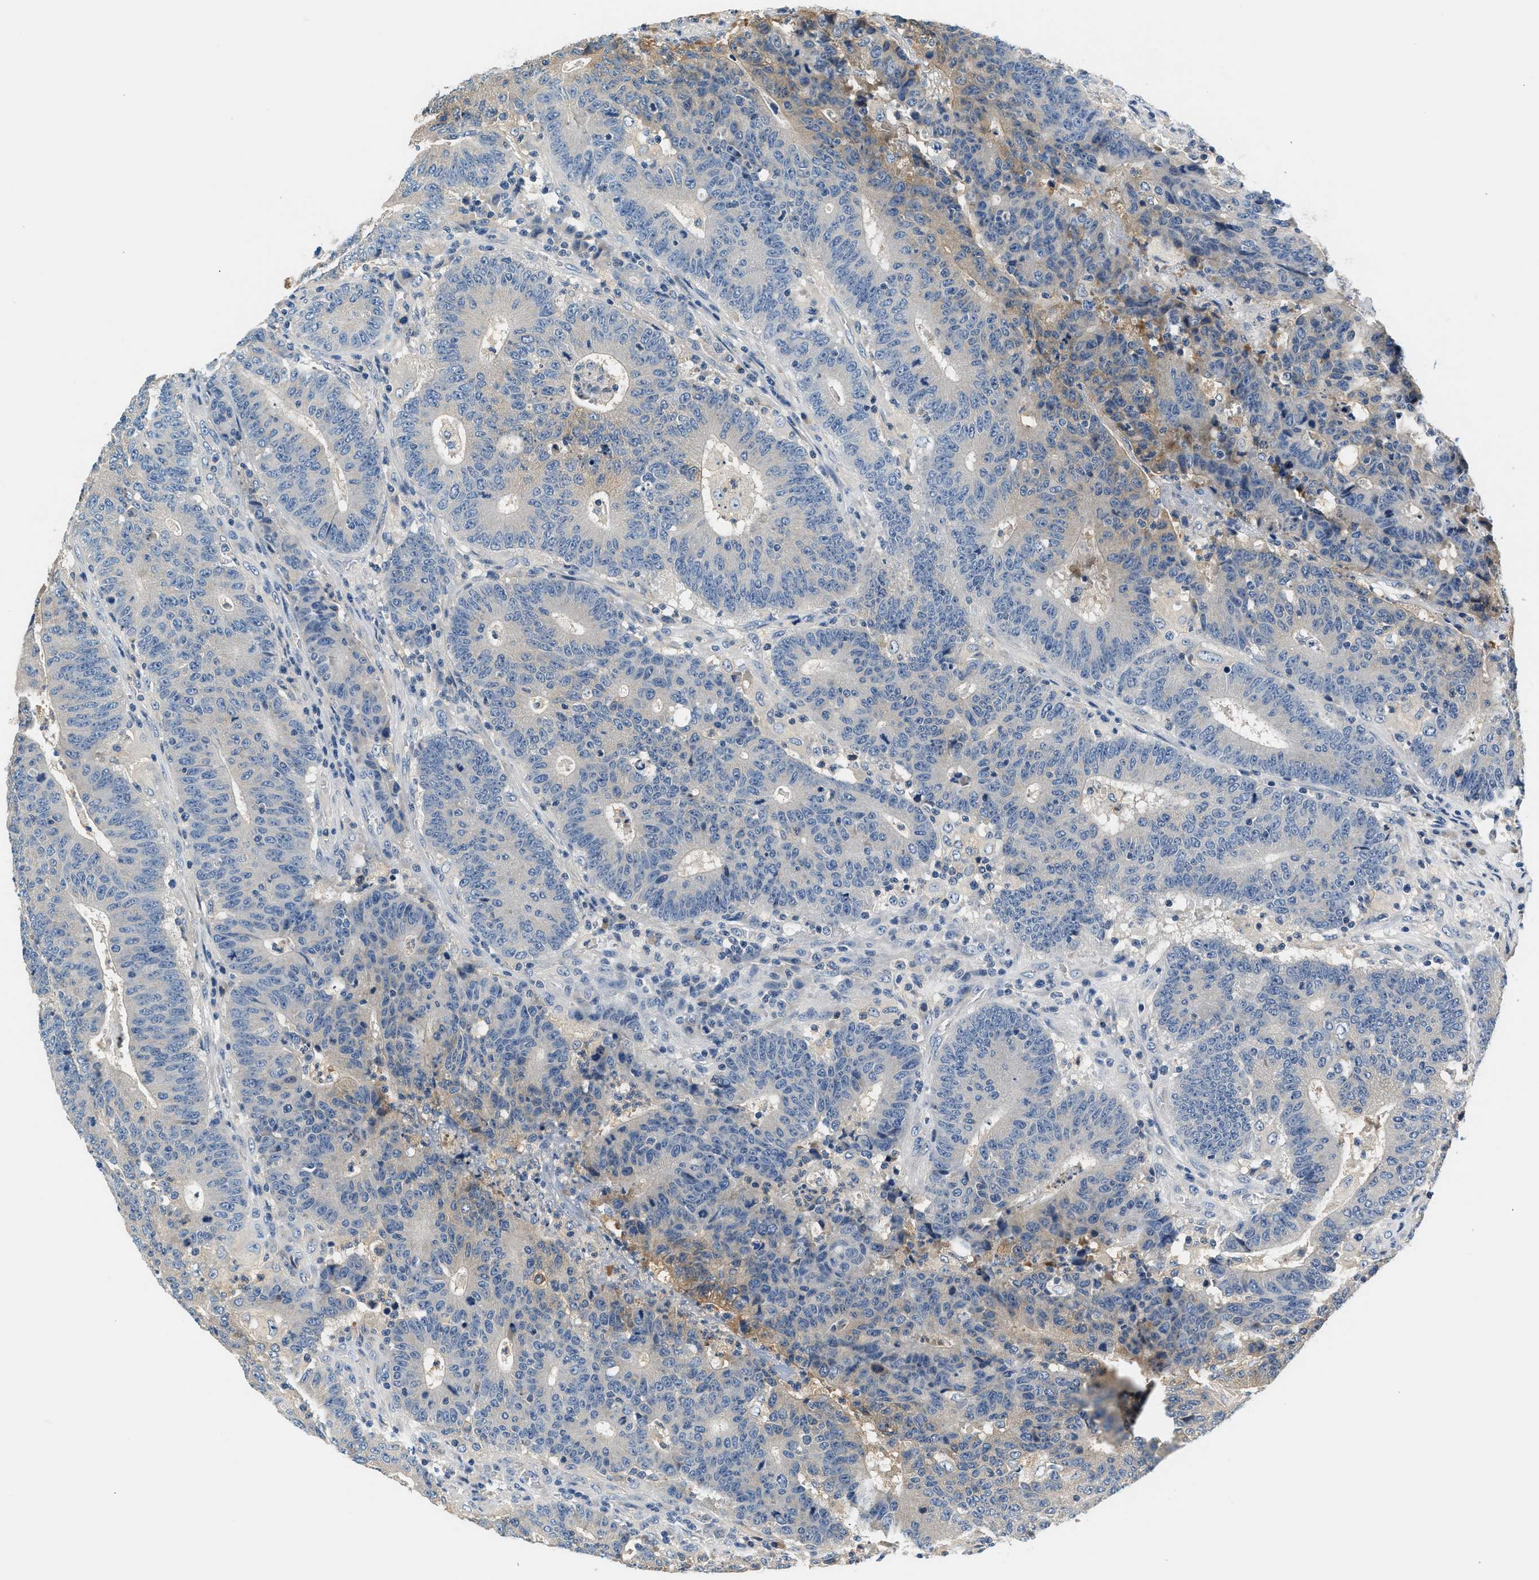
{"staining": {"intensity": "moderate", "quantity": "<25%", "location": "cytoplasmic/membranous"}, "tissue": "colorectal cancer", "cell_type": "Tumor cells", "image_type": "cancer", "snomed": [{"axis": "morphology", "description": "Normal tissue, NOS"}, {"axis": "morphology", "description": "Adenocarcinoma, NOS"}, {"axis": "topography", "description": "Colon"}], "caption": "Adenocarcinoma (colorectal) stained with DAB (3,3'-diaminobenzidine) immunohistochemistry demonstrates low levels of moderate cytoplasmic/membranous positivity in about <25% of tumor cells.", "gene": "SLC35E1", "patient": {"sex": "female", "age": 75}}